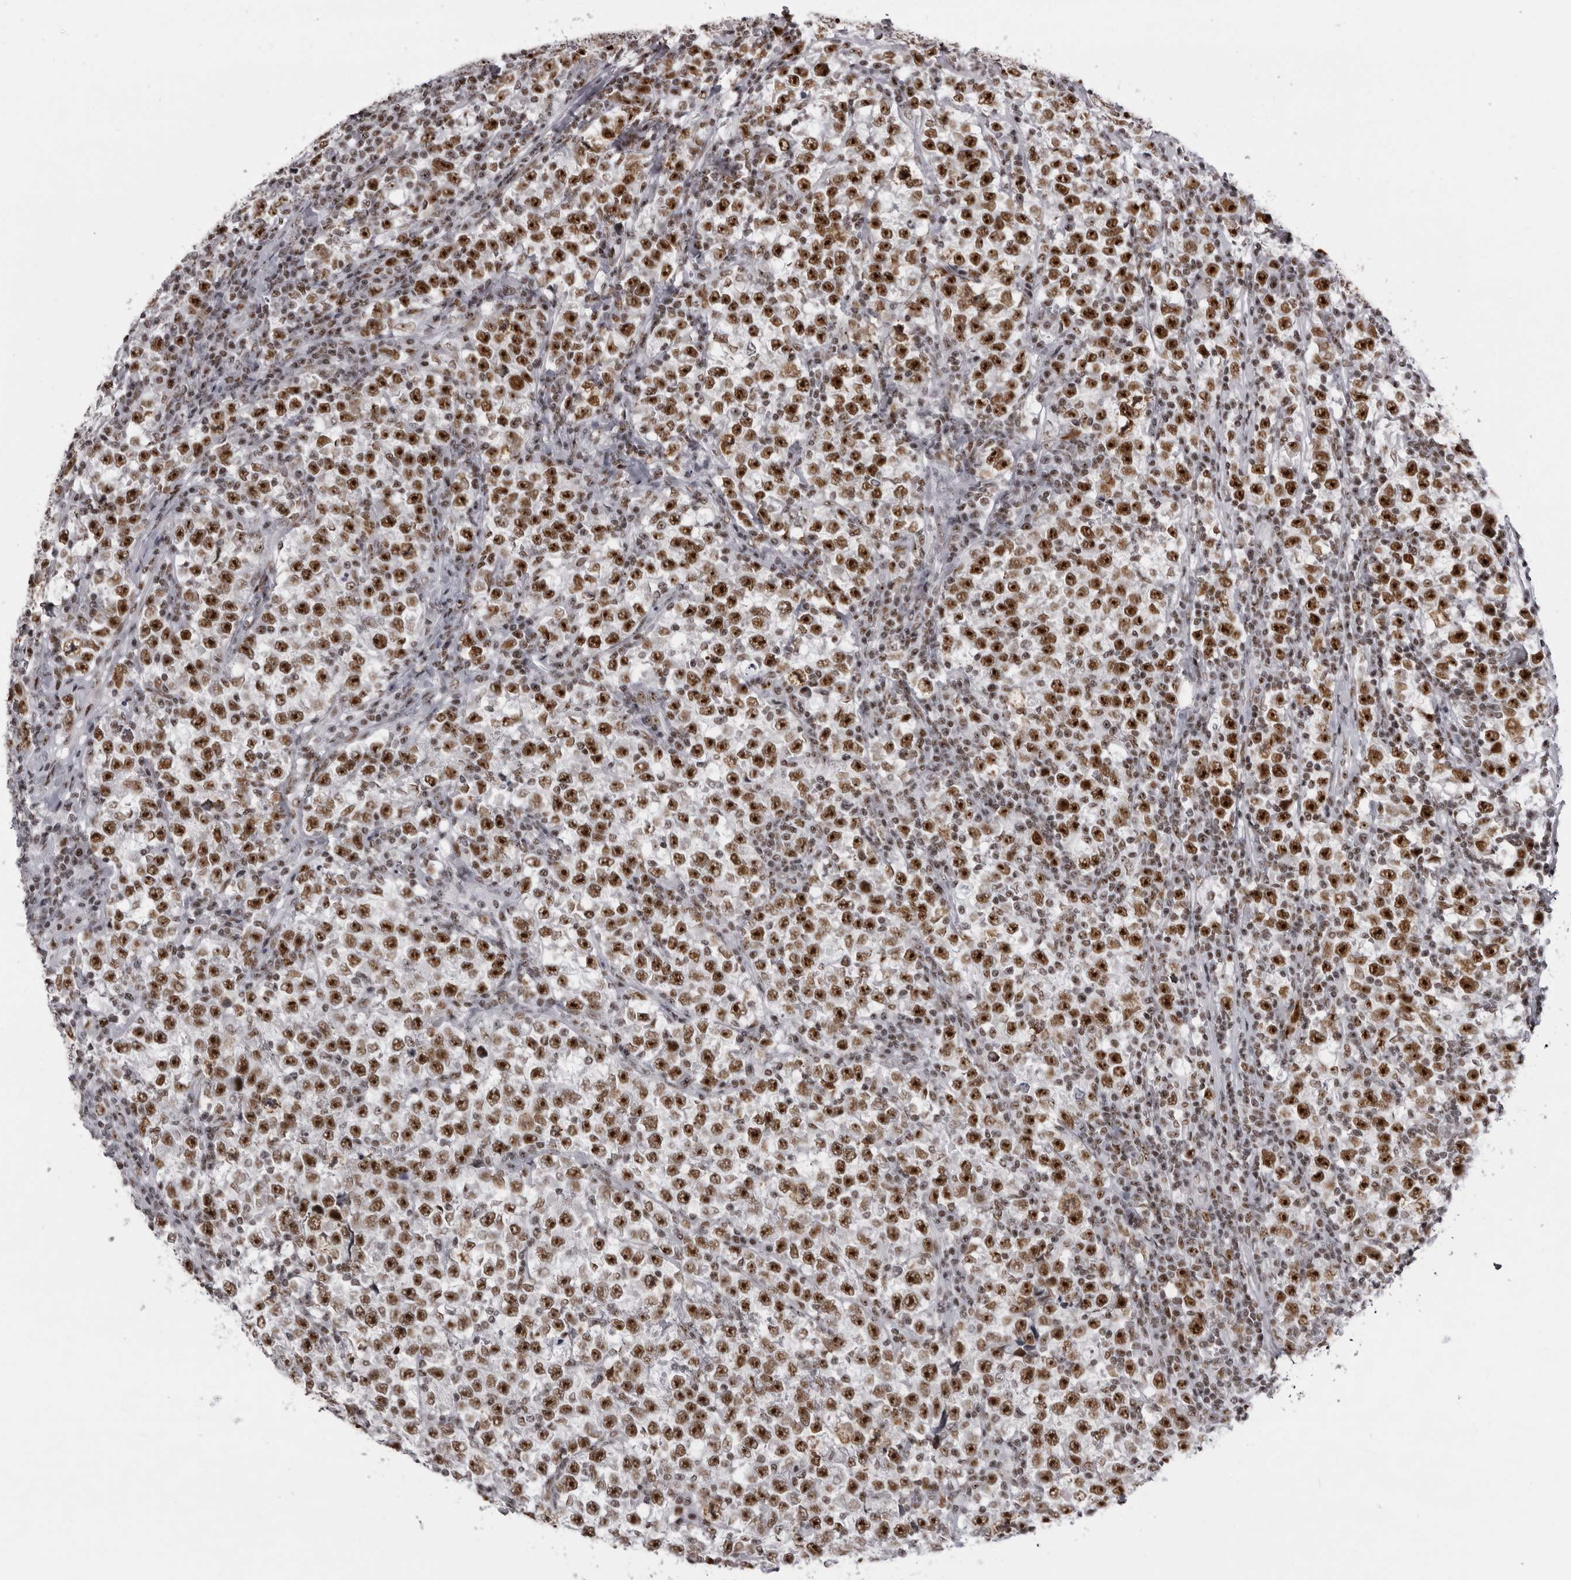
{"staining": {"intensity": "strong", "quantity": ">75%", "location": "nuclear"}, "tissue": "testis cancer", "cell_type": "Tumor cells", "image_type": "cancer", "snomed": [{"axis": "morphology", "description": "Normal tissue, NOS"}, {"axis": "morphology", "description": "Seminoma, NOS"}, {"axis": "topography", "description": "Testis"}], "caption": "IHC micrograph of testis cancer (seminoma) stained for a protein (brown), which reveals high levels of strong nuclear expression in approximately >75% of tumor cells.", "gene": "DHX9", "patient": {"sex": "male", "age": 43}}